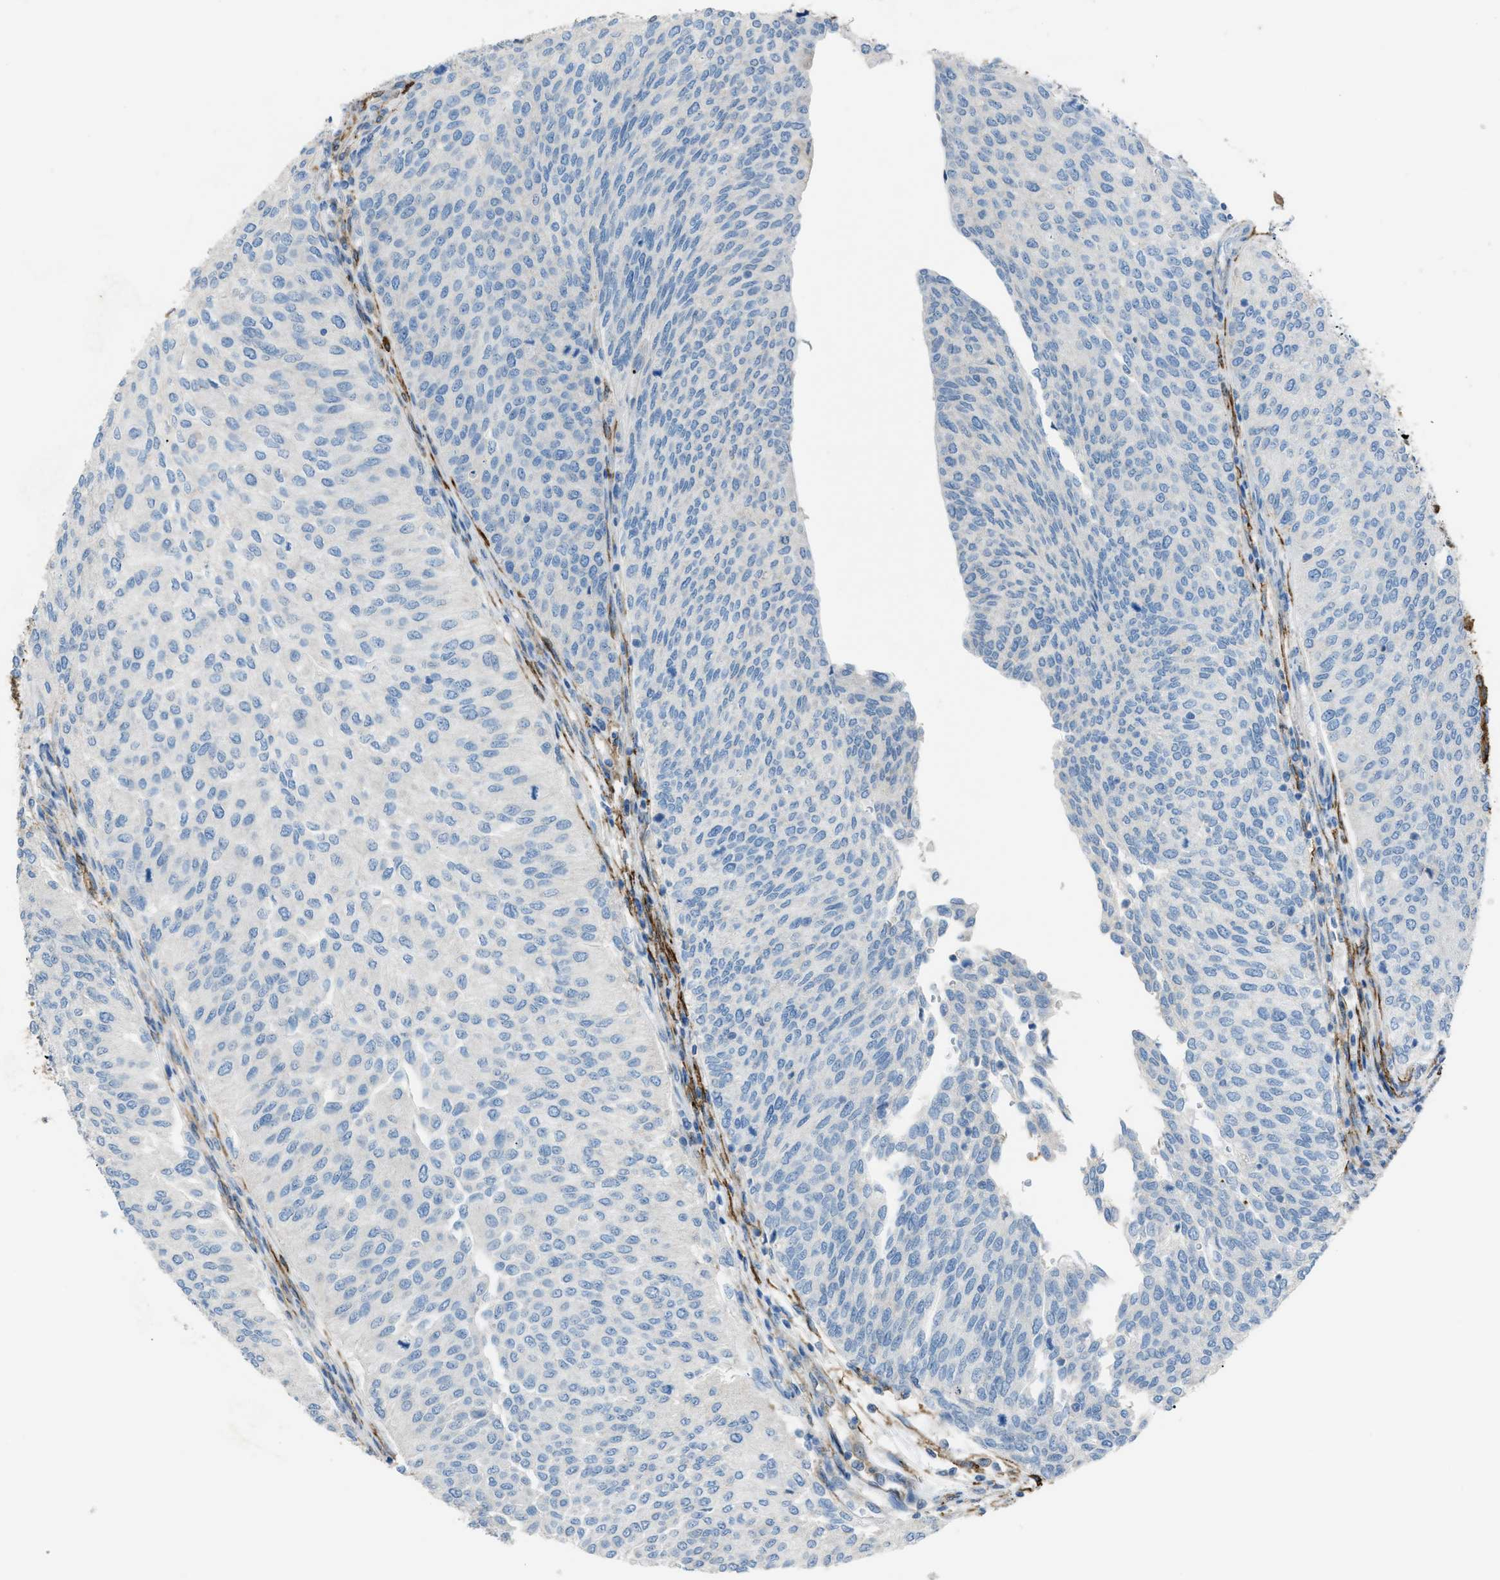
{"staining": {"intensity": "negative", "quantity": "none", "location": "none"}, "tissue": "urothelial cancer", "cell_type": "Tumor cells", "image_type": "cancer", "snomed": [{"axis": "morphology", "description": "Urothelial carcinoma, Low grade"}, {"axis": "topography", "description": "Urinary bladder"}], "caption": "DAB immunohistochemical staining of urothelial cancer displays no significant staining in tumor cells.", "gene": "SLC22A15", "patient": {"sex": "female", "age": 79}}